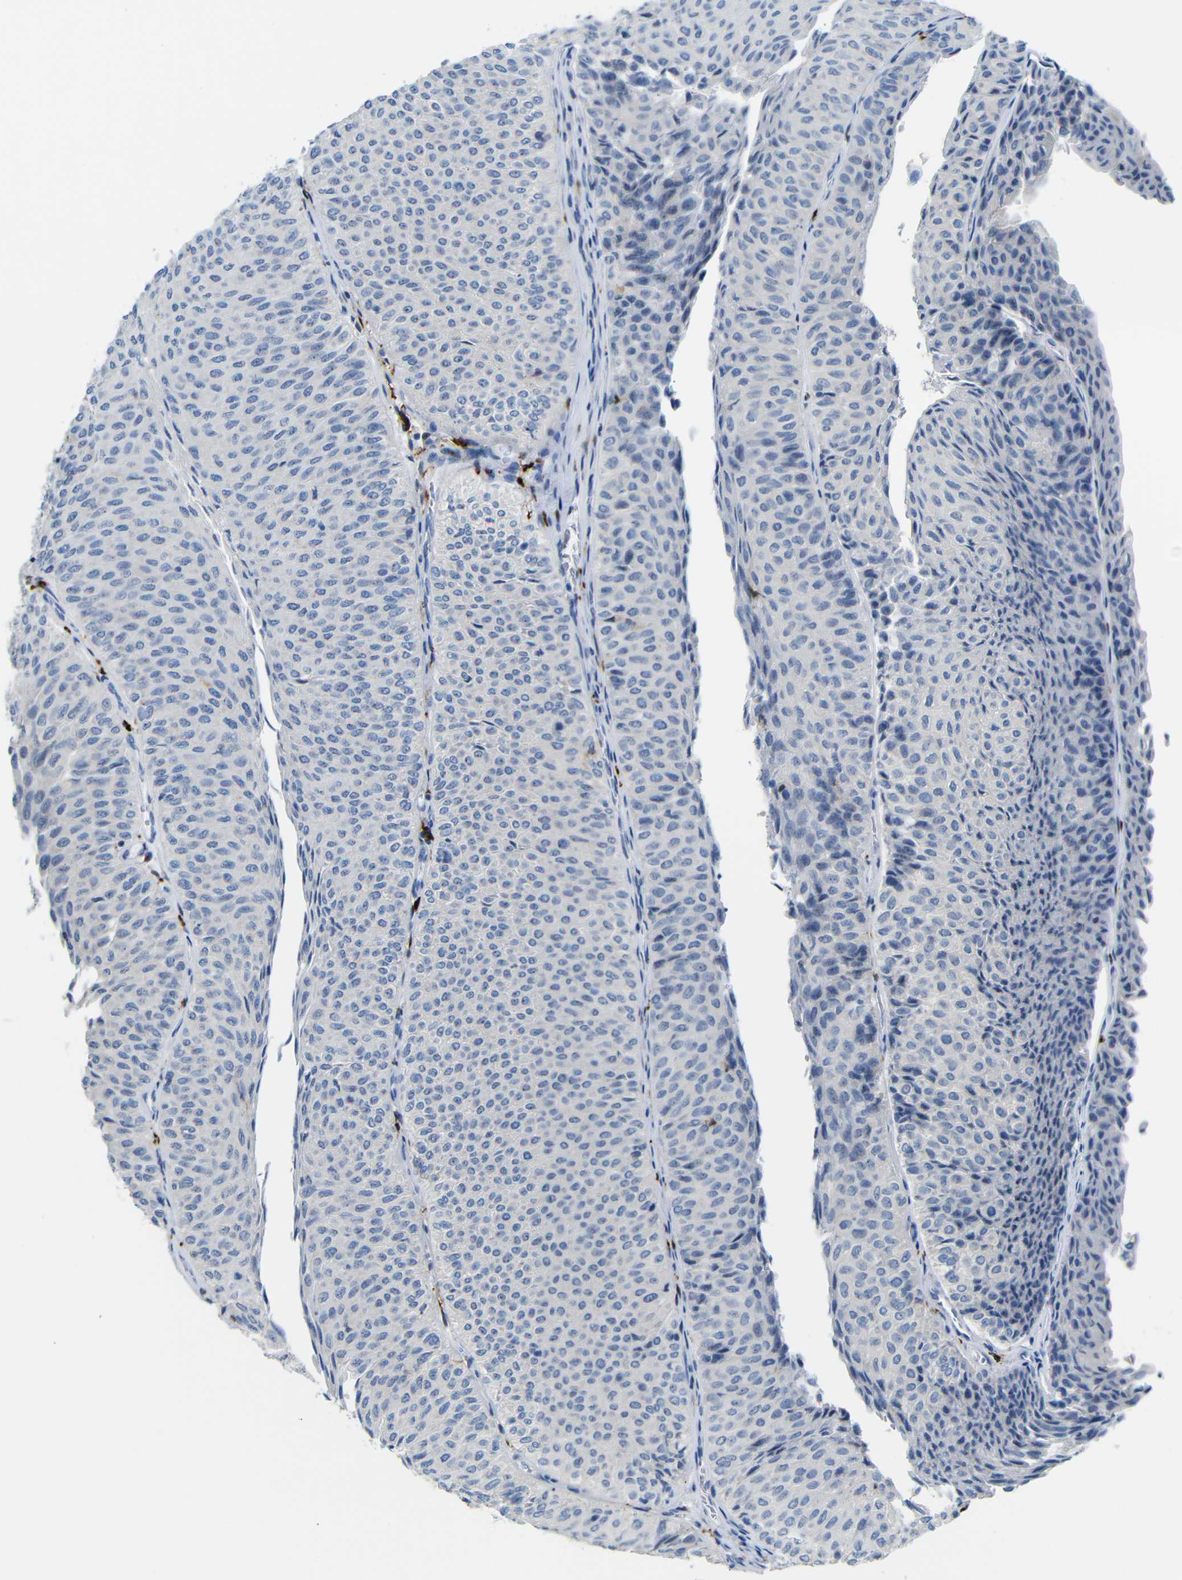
{"staining": {"intensity": "negative", "quantity": "none", "location": "none"}, "tissue": "urothelial cancer", "cell_type": "Tumor cells", "image_type": "cancer", "snomed": [{"axis": "morphology", "description": "Urothelial carcinoma, Low grade"}, {"axis": "topography", "description": "Urinary bladder"}], "caption": "The immunohistochemistry (IHC) image has no significant positivity in tumor cells of low-grade urothelial carcinoma tissue.", "gene": "C1orf210", "patient": {"sex": "male", "age": 78}}